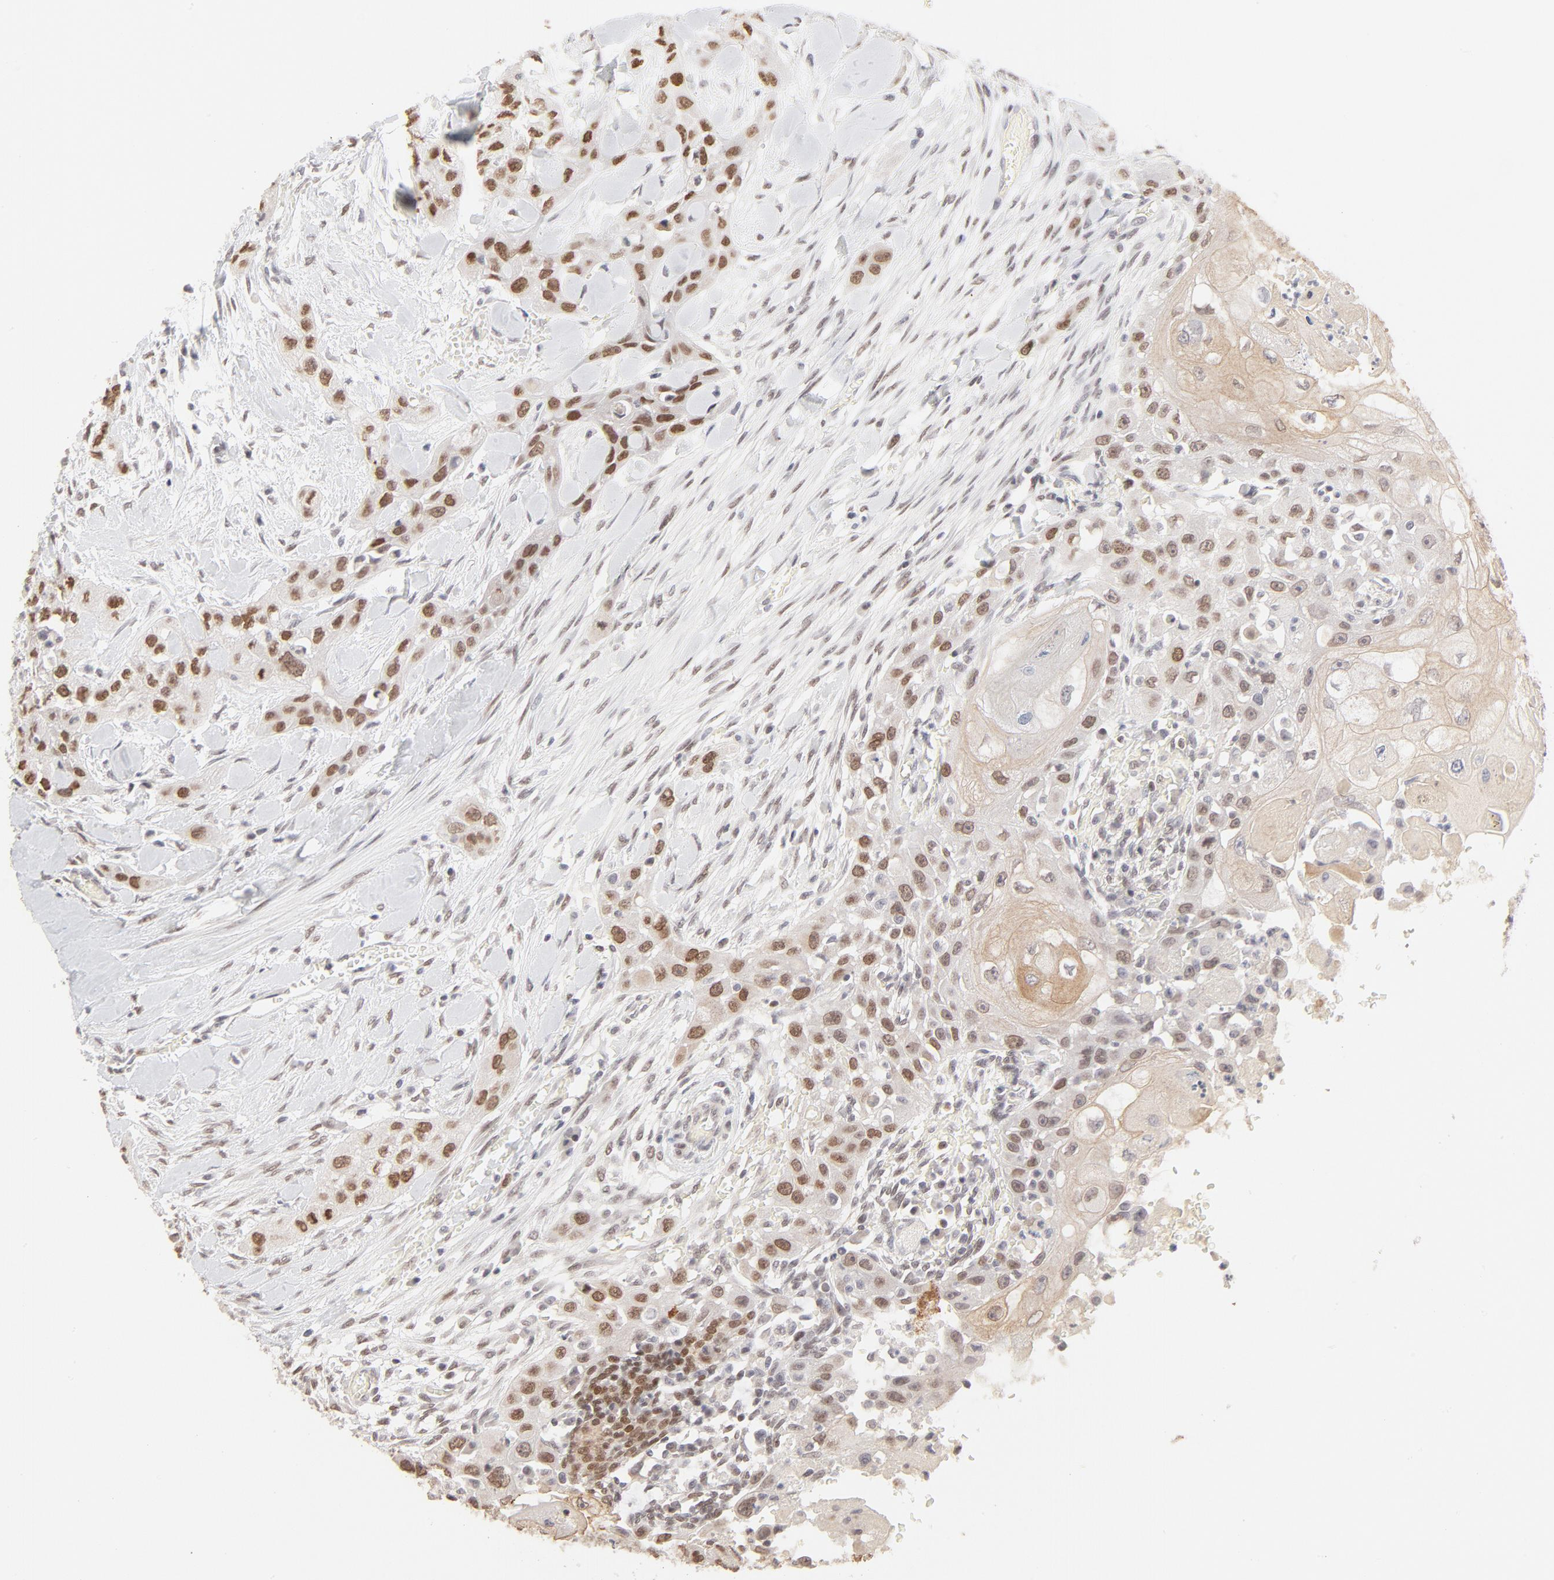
{"staining": {"intensity": "moderate", "quantity": ">75%", "location": "cytoplasmic/membranous"}, "tissue": "head and neck cancer", "cell_type": "Tumor cells", "image_type": "cancer", "snomed": [{"axis": "morphology", "description": "Neoplasm, malignant, NOS"}, {"axis": "topography", "description": "Salivary gland"}, {"axis": "topography", "description": "Head-Neck"}], "caption": "Moderate cytoplasmic/membranous expression is appreciated in about >75% of tumor cells in neoplasm (malignant) (head and neck).", "gene": "PBX3", "patient": {"sex": "male", "age": 43}}